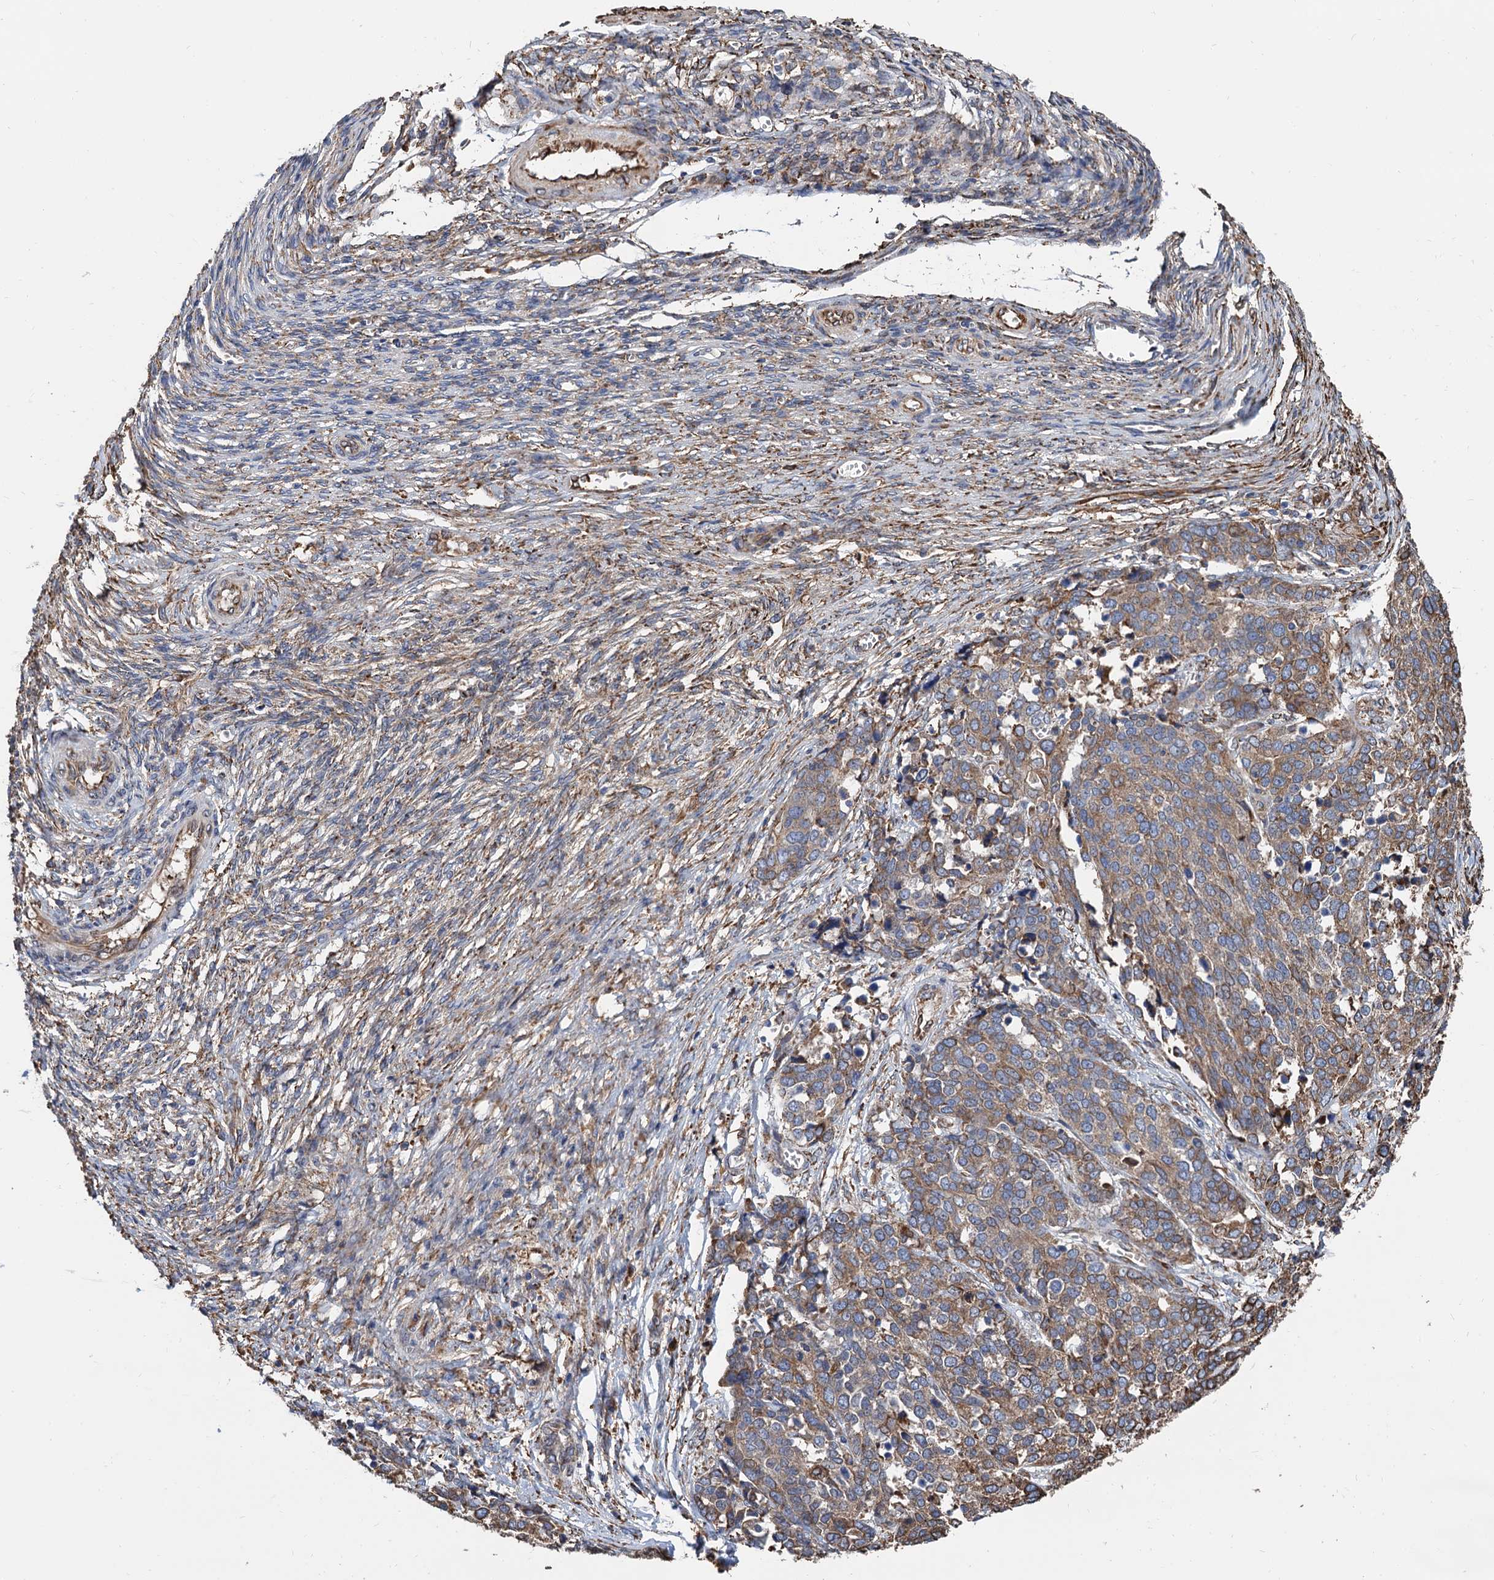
{"staining": {"intensity": "weak", "quantity": ">75%", "location": "cytoplasmic/membranous"}, "tissue": "ovarian cancer", "cell_type": "Tumor cells", "image_type": "cancer", "snomed": [{"axis": "morphology", "description": "Cystadenocarcinoma, serous, NOS"}, {"axis": "topography", "description": "Ovary"}], "caption": "This histopathology image shows IHC staining of ovarian cancer, with low weak cytoplasmic/membranous expression in about >75% of tumor cells.", "gene": "CNNM1", "patient": {"sex": "female", "age": 44}}